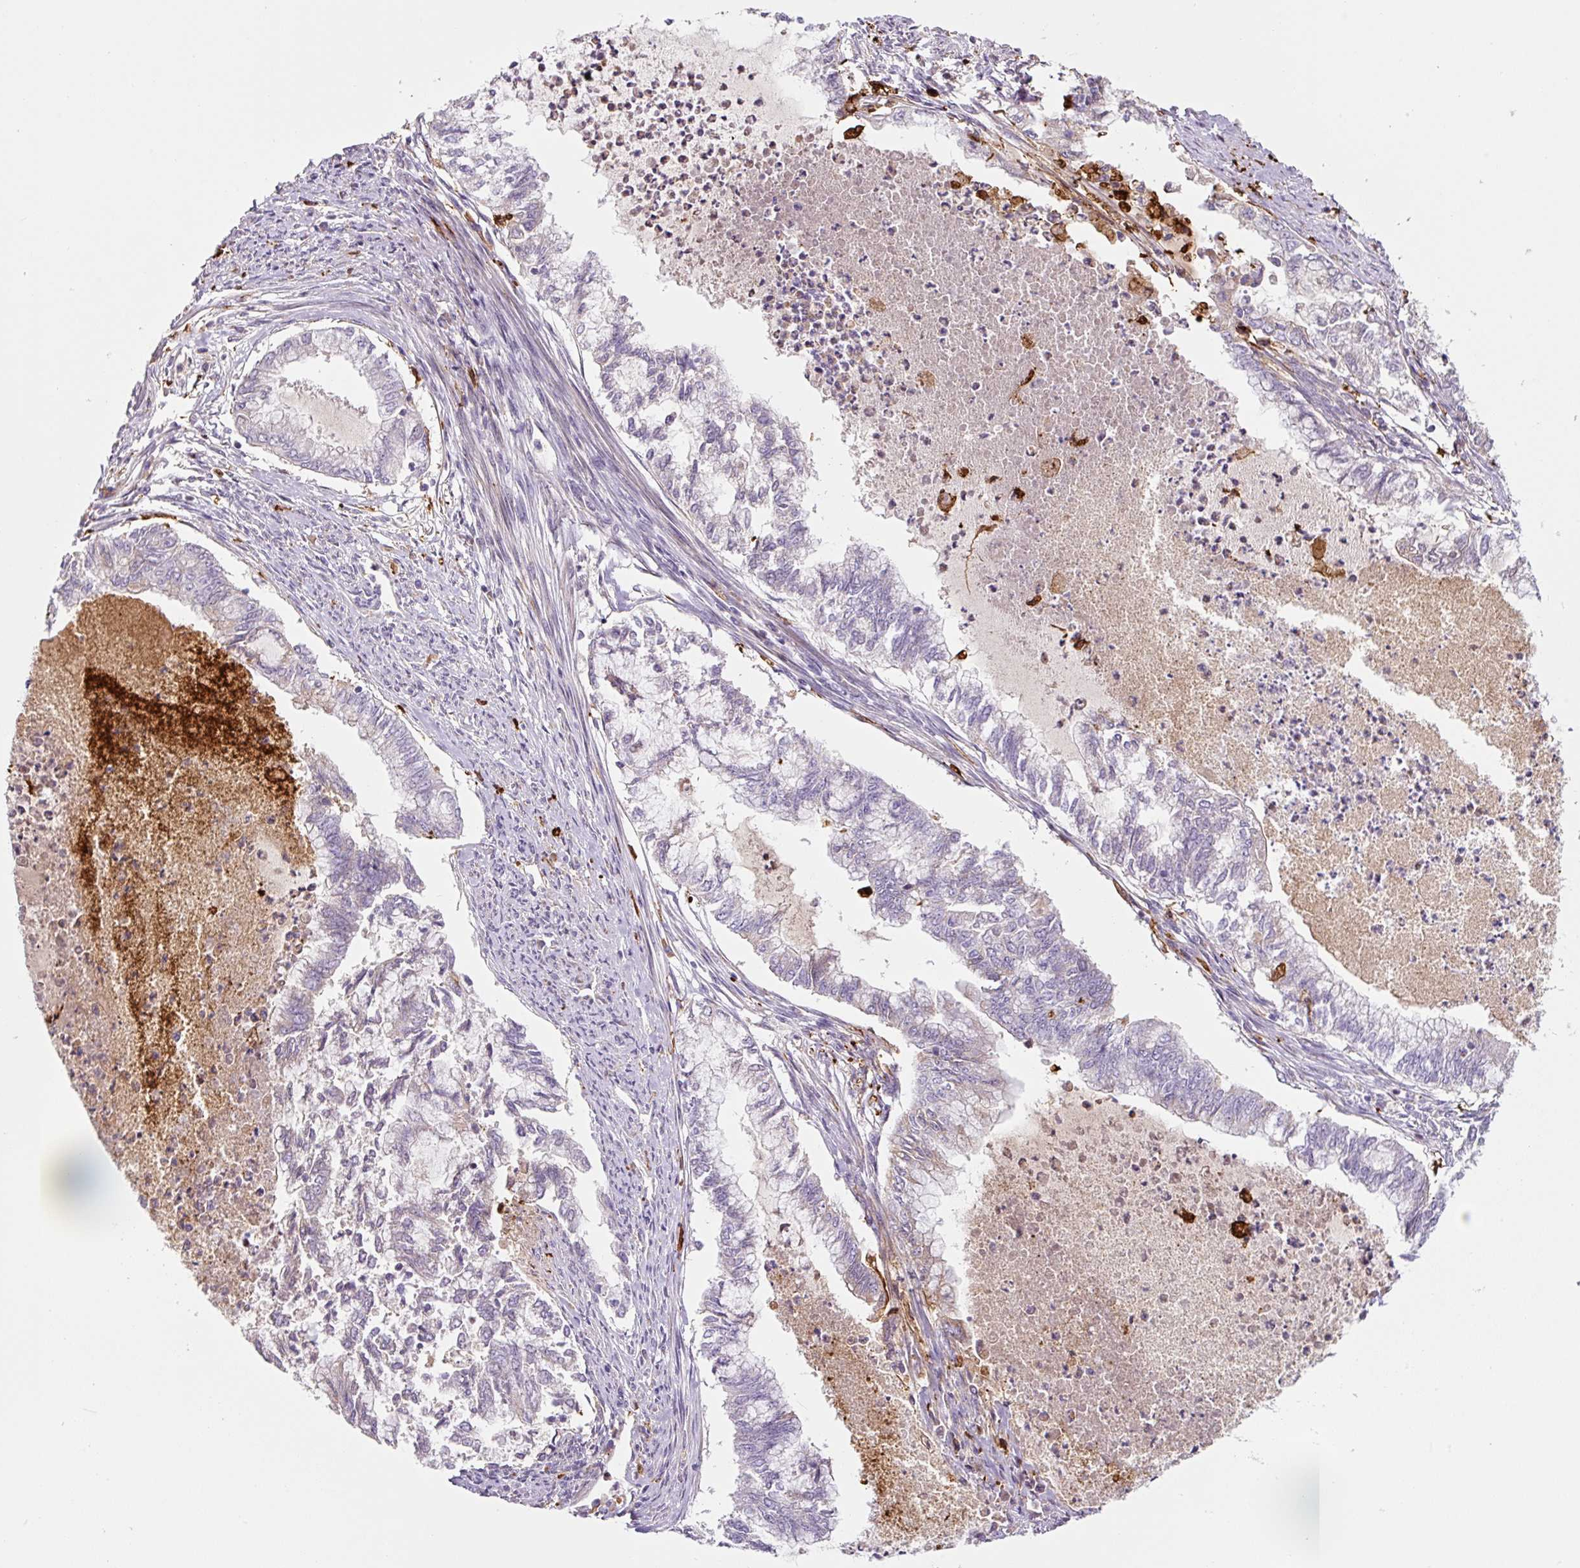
{"staining": {"intensity": "negative", "quantity": "none", "location": "none"}, "tissue": "endometrial cancer", "cell_type": "Tumor cells", "image_type": "cancer", "snomed": [{"axis": "morphology", "description": "Adenocarcinoma, NOS"}, {"axis": "topography", "description": "Endometrium"}], "caption": "Immunohistochemistry (IHC) image of neoplastic tissue: endometrial cancer stained with DAB demonstrates no significant protein staining in tumor cells.", "gene": "FUT10", "patient": {"sex": "female", "age": 79}}